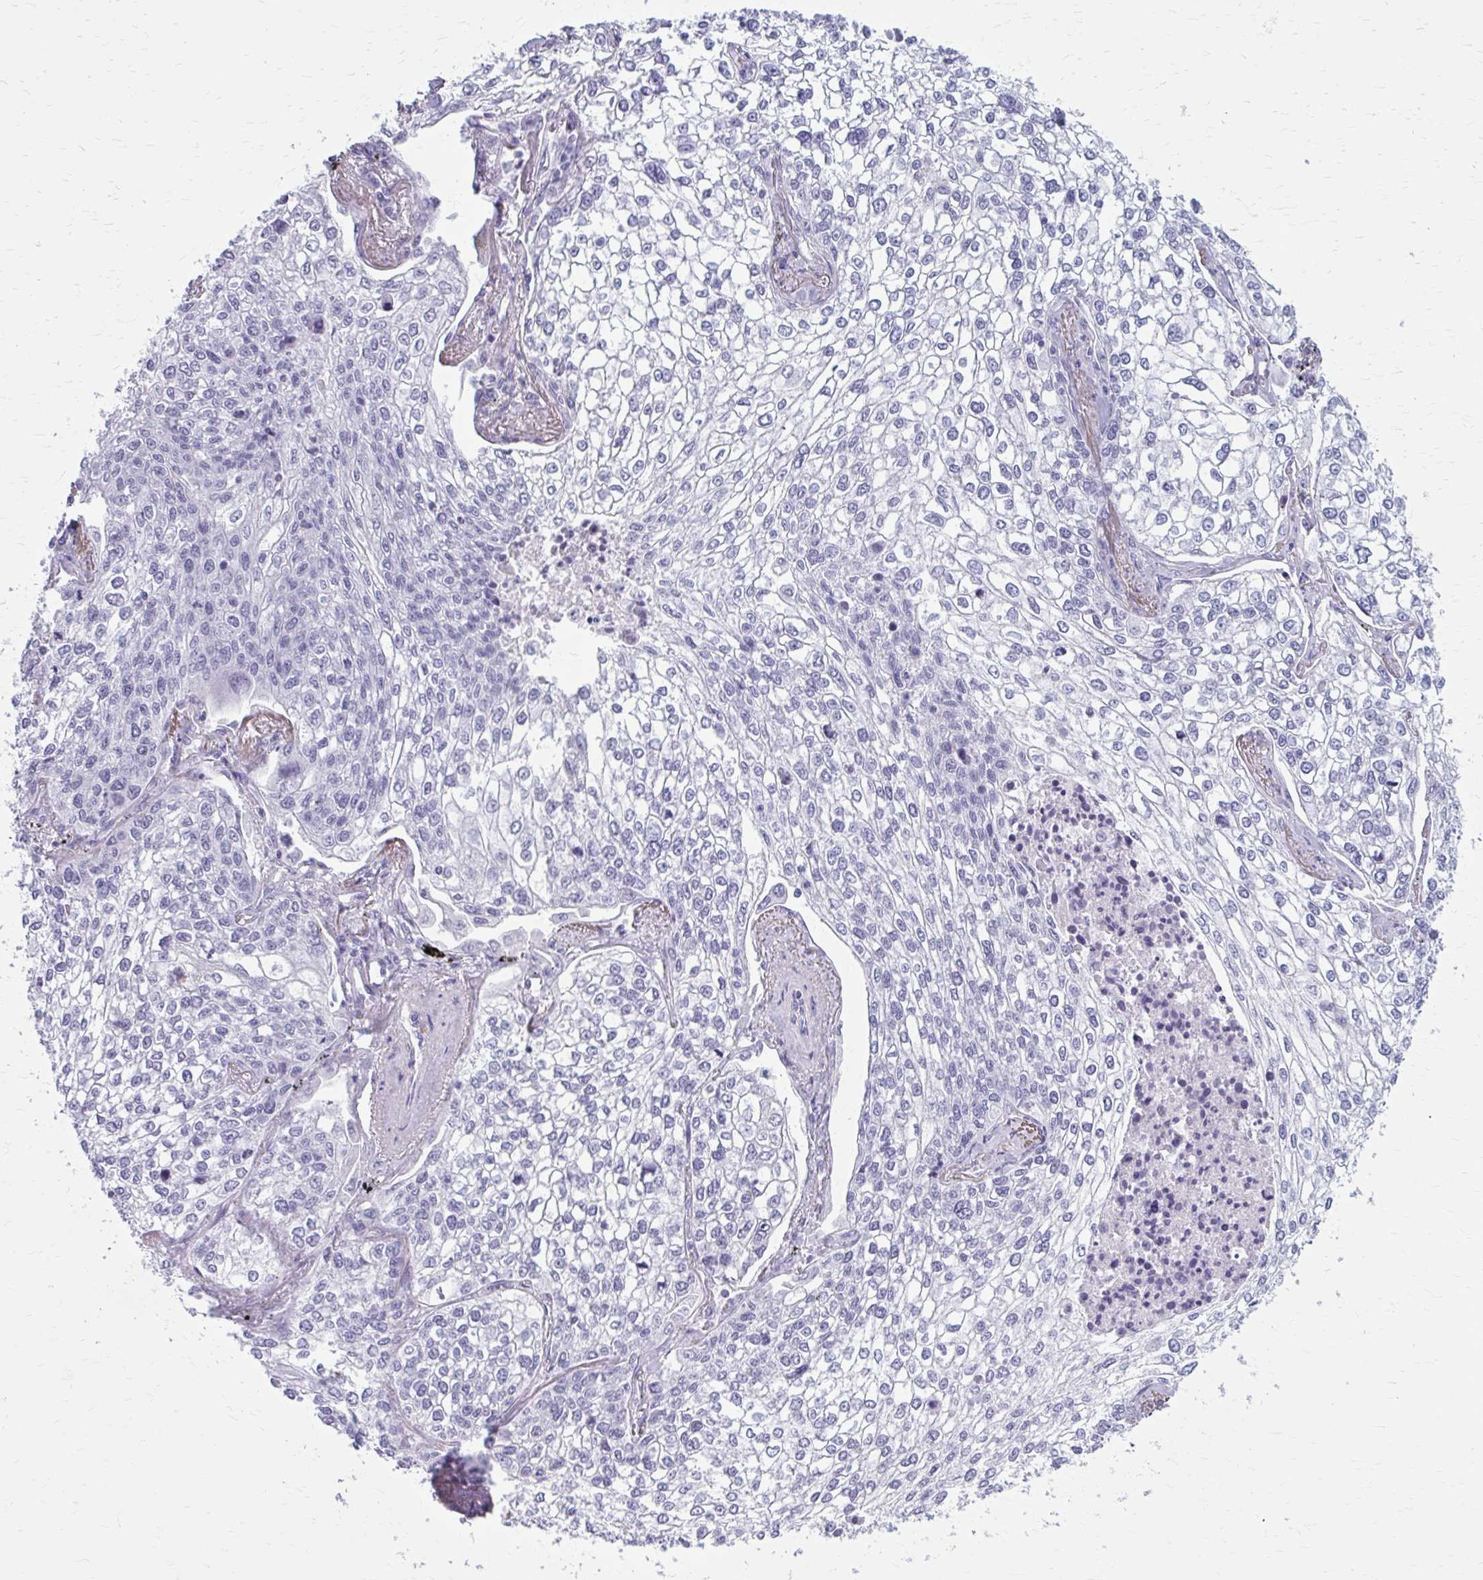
{"staining": {"intensity": "negative", "quantity": "none", "location": "none"}, "tissue": "lung cancer", "cell_type": "Tumor cells", "image_type": "cancer", "snomed": [{"axis": "morphology", "description": "Squamous cell carcinoma, NOS"}, {"axis": "topography", "description": "Lung"}], "caption": "IHC micrograph of human lung cancer (squamous cell carcinoma) stained for a protein (brown), which reveals no positivity in tumor cells.", "gene": "CASQ2", "patient": {"sex": "male", "age": 74}}